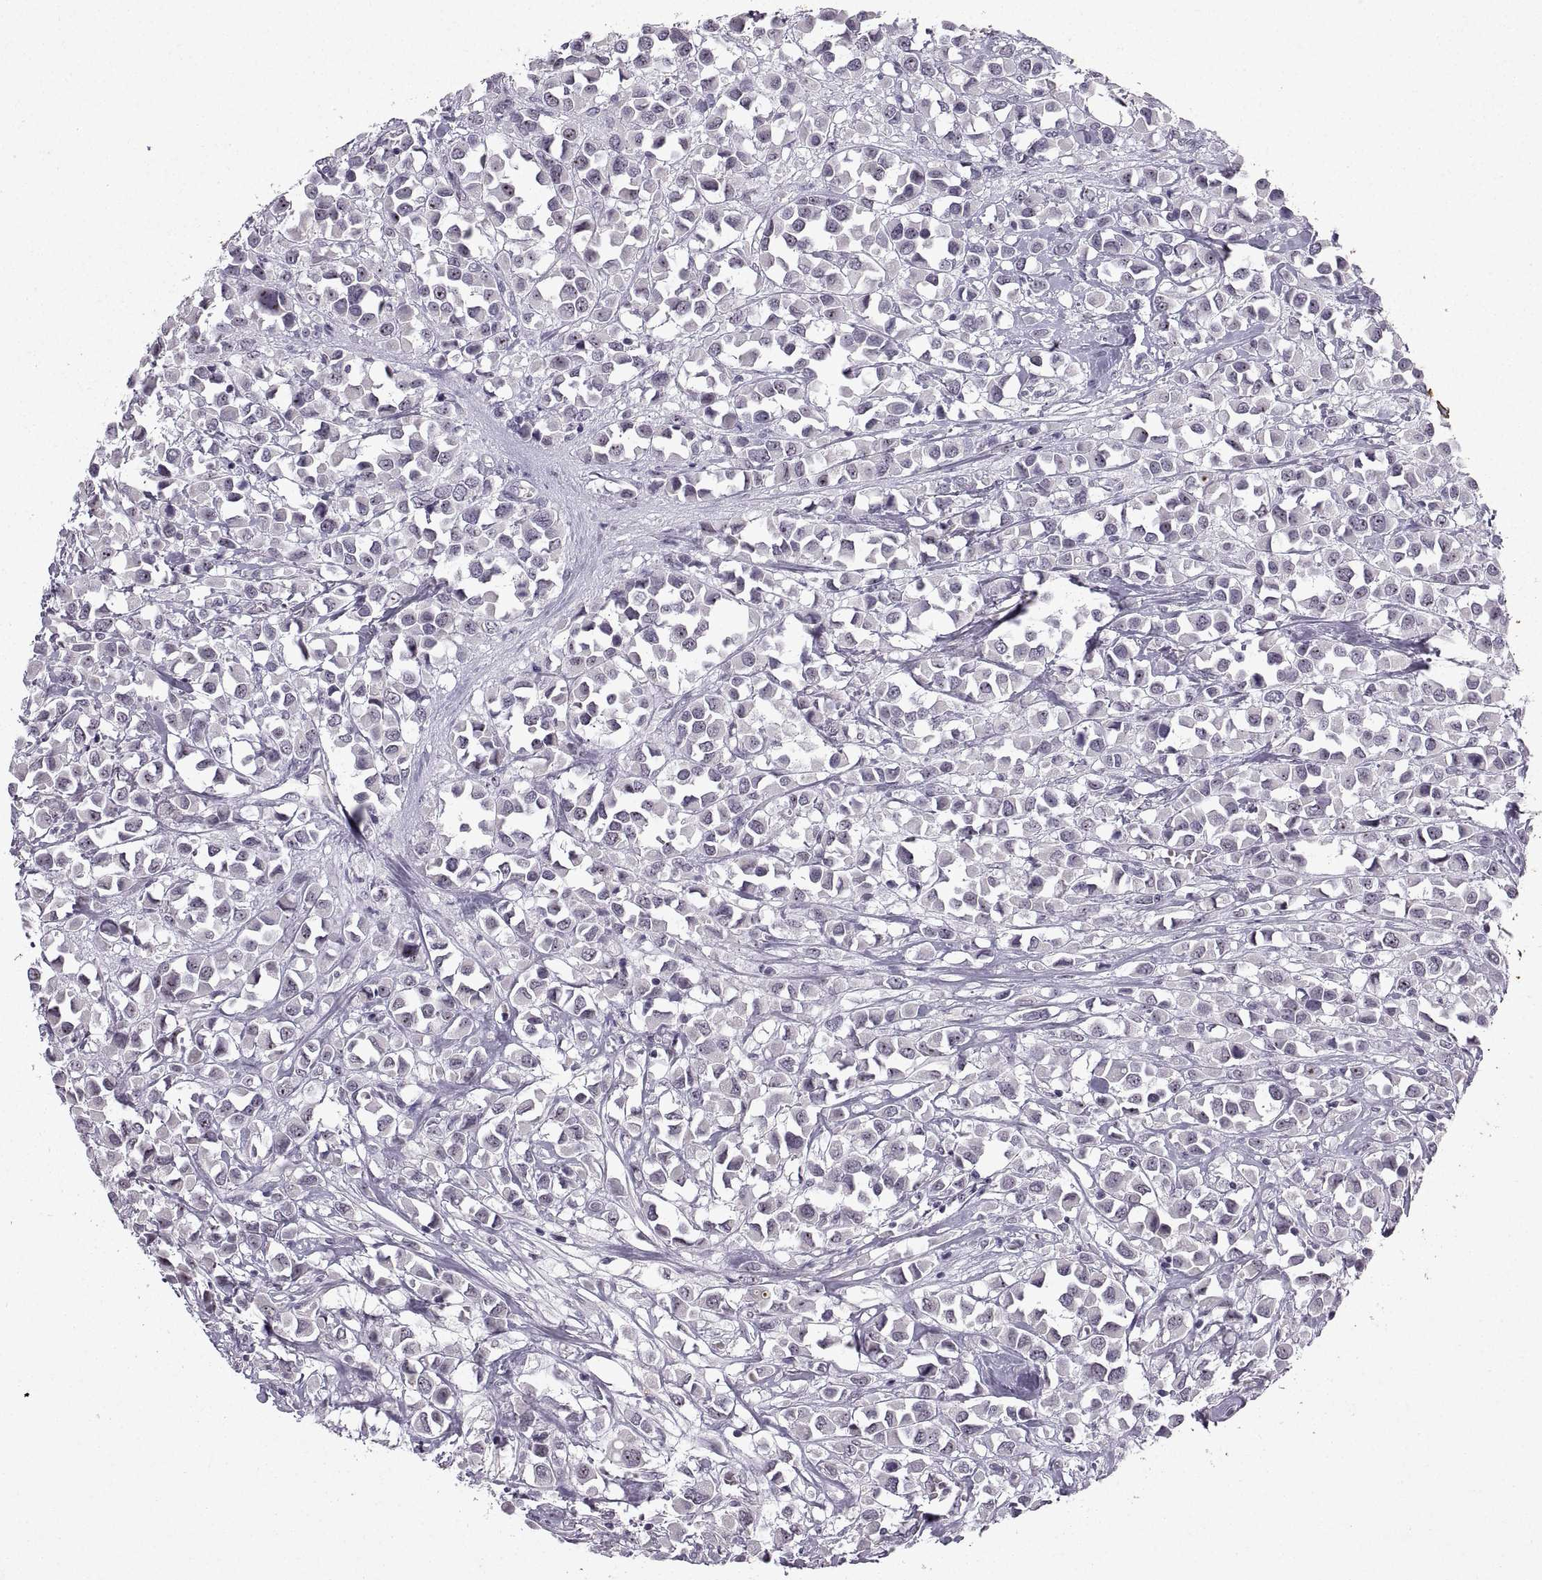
{"staining": {"intensity": "moderate", "quantity": "<25%", "location": "nuclear"}, "tissue": "breast cancer", "cell_type": "Tumor cells", "image_type": "cancer", "snomed": [{"axis": "morphology", "description": "Duct carcinoma"}, {"axis": "topography", "description": "Breast"}], "caption": "Tumor cells reveal moderate nuclear expression in about <25% of cells in breast cancer (invasive ductal carcinoma). (brown staining indicates protein expression, while blue staining denotes nuclei).", "gene": "SINHCAF", "patient": {"sex": "female", "age": 61}}